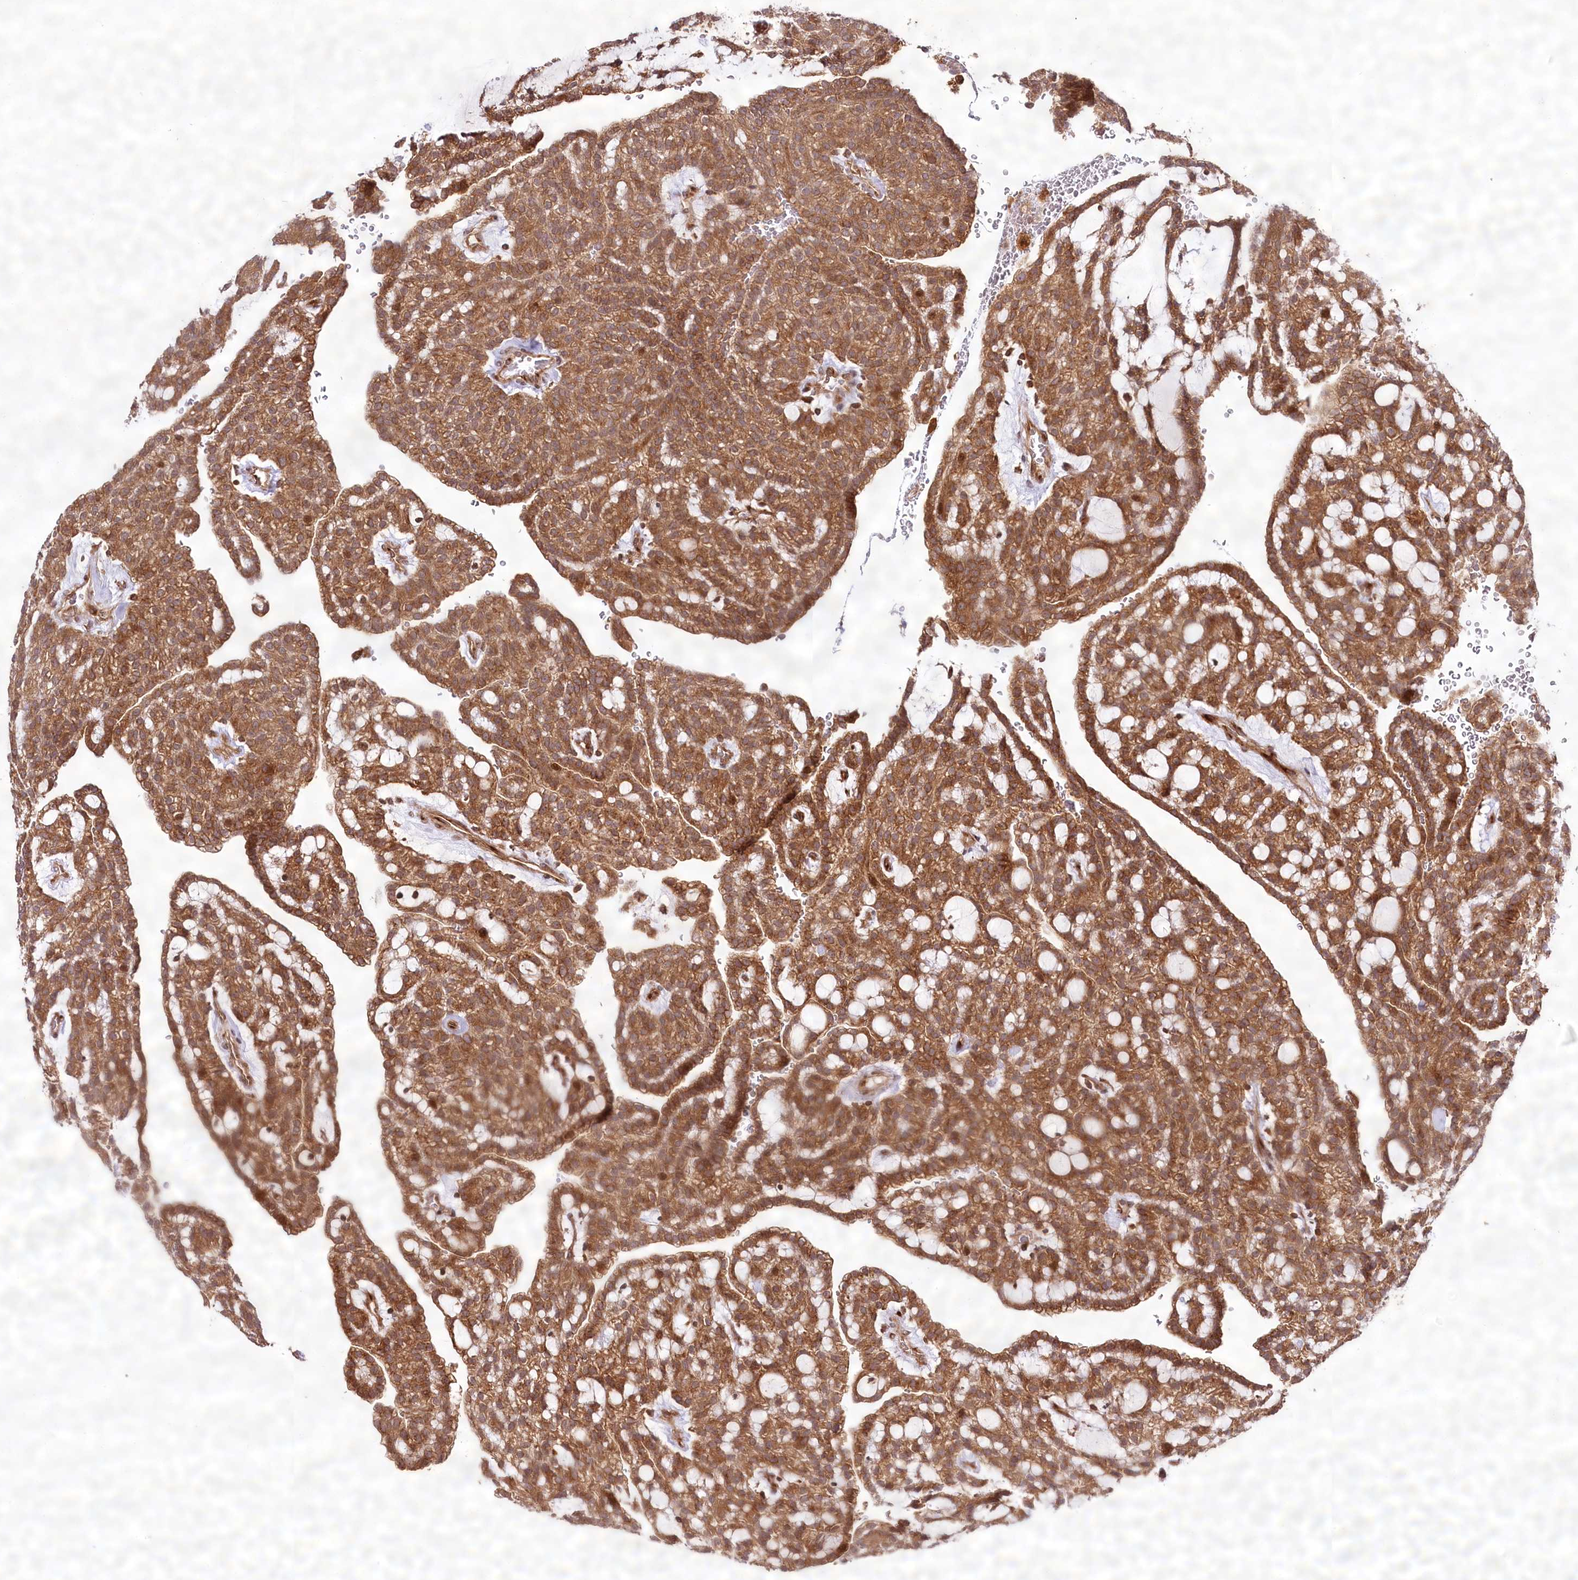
{"staining": {"intensity": "moderate", "quantity": ">75%", "location": "cytoplasmic/membranous"}, "tissue": "renal cancer", "cell_type": "Tumor cells", "image_type": "cancer", "snomed": [{"axis": "morphology", "description": "Adenocarcinoma, NOS"}, {"axis": "topography", "description": "Kidney"}], "caption": "Protein expression by immunohistochemistry (IHC) exhibits moderate cytoplasmic/membranous staining in about >75% of tumor cells in renal cancer.", "gene": "COPG1", "patient": {"sex": "male", "age": 63}}